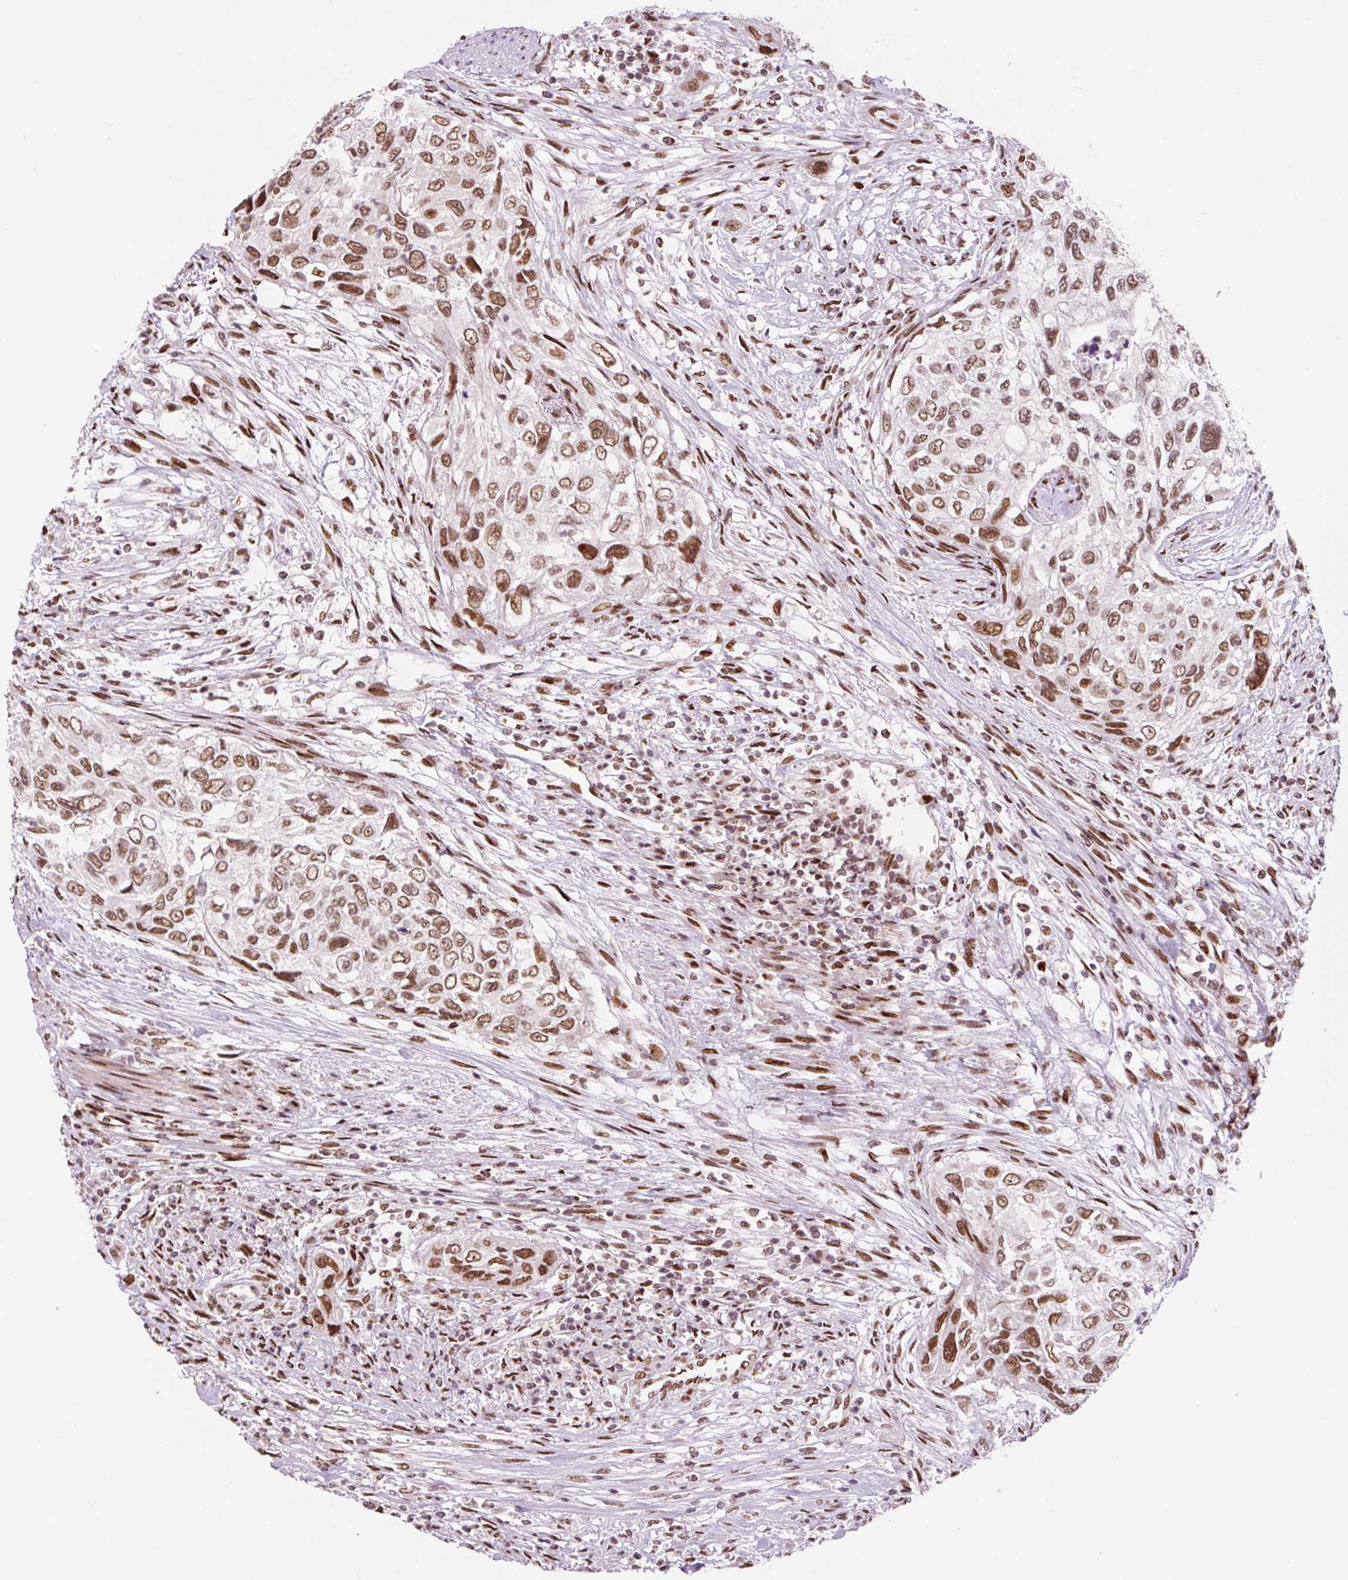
{"staining": {"intensity": "moderate", "quantity": ">75%", "location": "nuclear"}, "tissue": "urothelial cancer", "cell_type": "Tumor cells", "image_type": "cancer", "snomed": [{"axis": "morphology", "description": "Urothelial carcinoma, High grade"}, {"axis": "topography", "description": "Urinary bladder"}], "caption": "The histopathology image exhibits immunohistochemical staining of urothelial carcinoma (high-grade). There is moderate nuclear staining is appreciated in about >75% of tumor cells.", "gene": "CCNL2", "patient": {"sex": "female", "age": 60}}